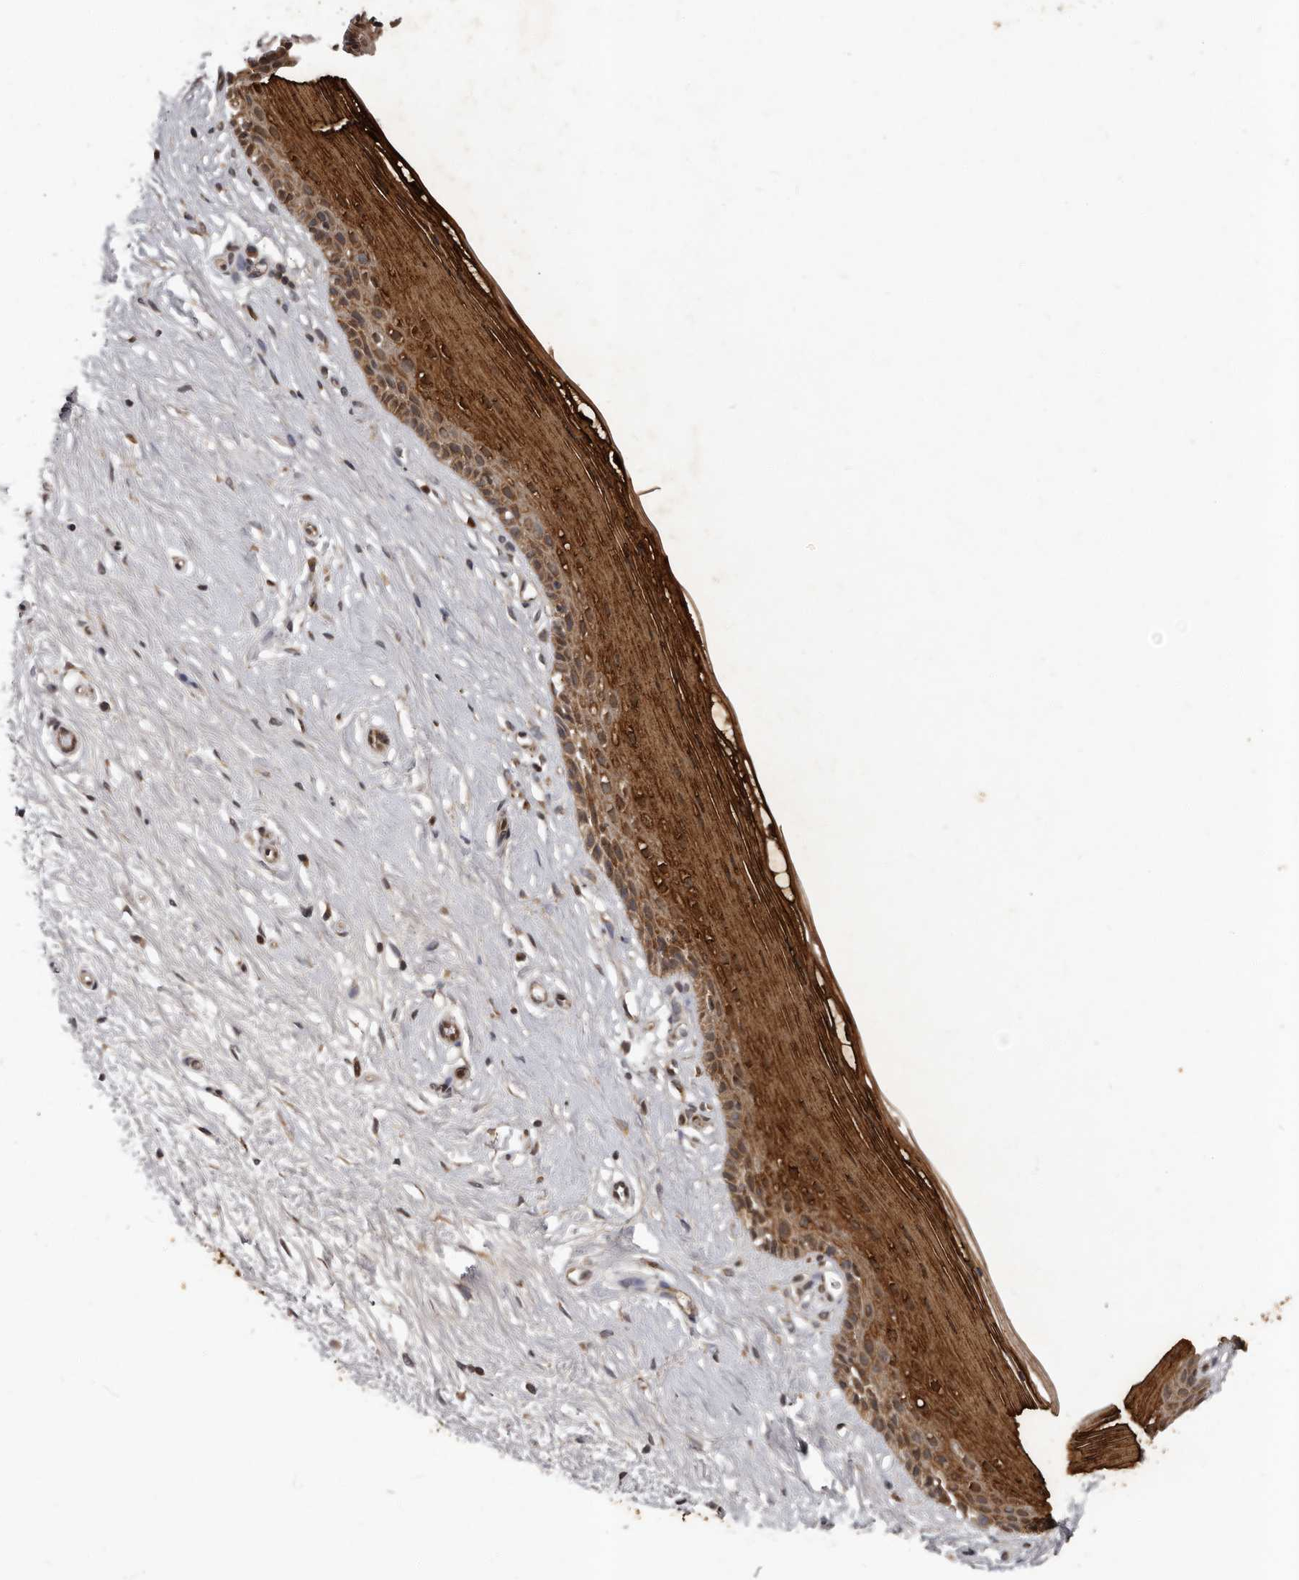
{"staining": {"intensity": "strong", "quantity": "25%-75%", "location": "cytoplasmic/membranous,nuclear"}, "tissue": "vagina", "cell_type": "Squamous epithelial cells", "image_type": "normal", "snomed": [{"axis": "morphology", "description": "Normal tissue, NOS"}, {"axis": "topography", "description": "Vagina"}], "caption": "Protein staining by immunohistochemistry shows strong cytoplasmic/membranous,nuclear positivity in approximately 25%-75% of squamous epithelial cells in benign vagina.", "gene": "MED8", "patient": {"sex": "female", "age": 46}}